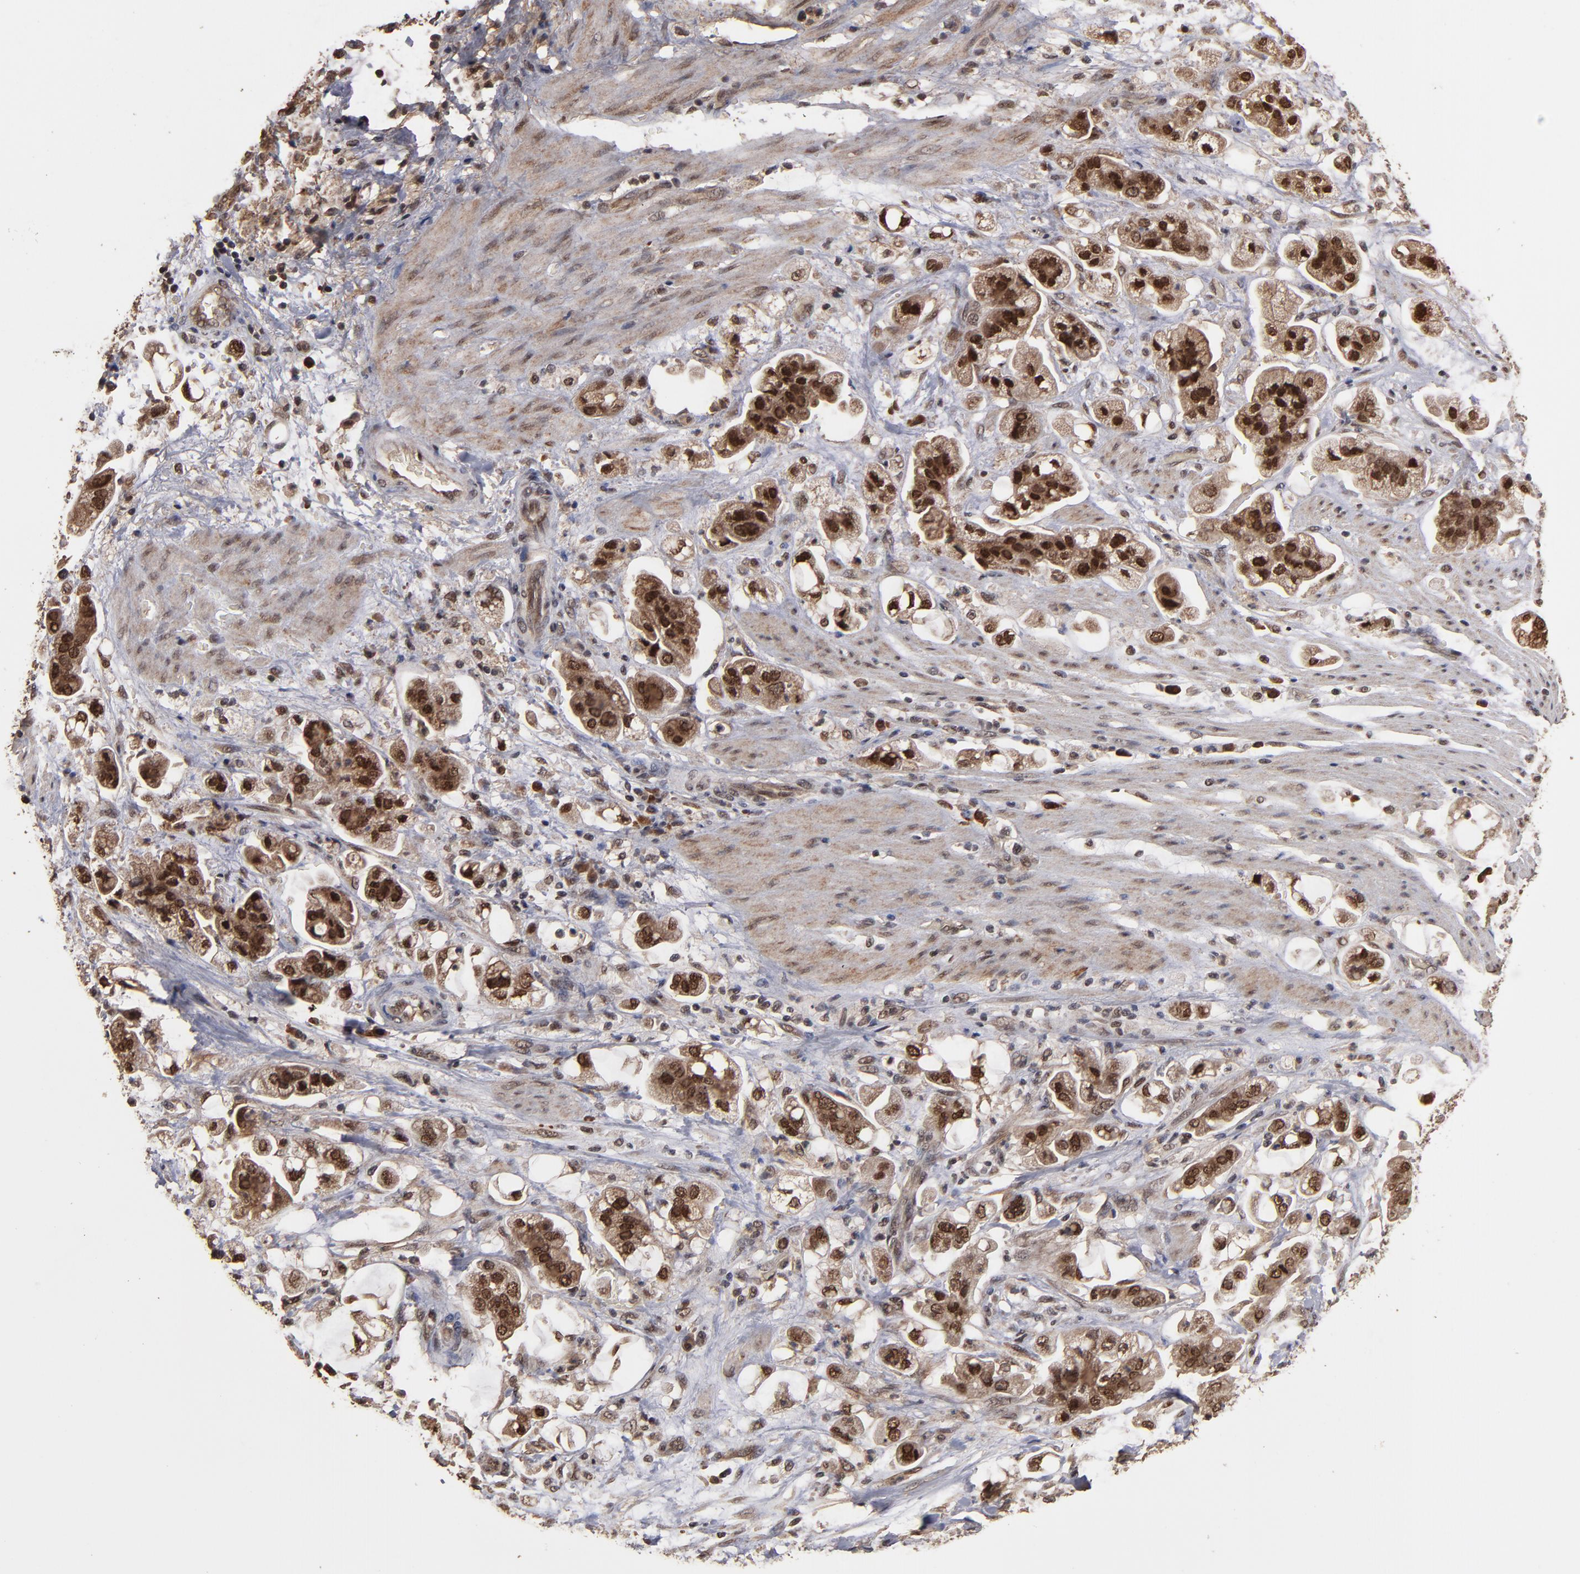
{"staining": {"intensity": "moderate", "quantity": "25%-75%", "location": "cytoplasmic/membranous,nuclear"}, "tissue": "stomach cancer", "cell_type": "Tumor cells", "image_type": "cancer", "snomed": [{"axis": "morphology", "description": "Adenocarcinoma, NOS"}, {"axis": "topography", "description": "Stomach"}], "caption": "Stomach cancer tissue demonstrates moderate cytoplasmic/membranous and nuclear staining in approximately 25%-75% of tumor cells, visualized by immunohistochemistry. The staining is performed using DAB brown chromogen to label protein expression. The nuclei are counter-stained blue using hematoxylin.", "gene": "NXF2B", "patient": {"sex": "male", "age": 62}}